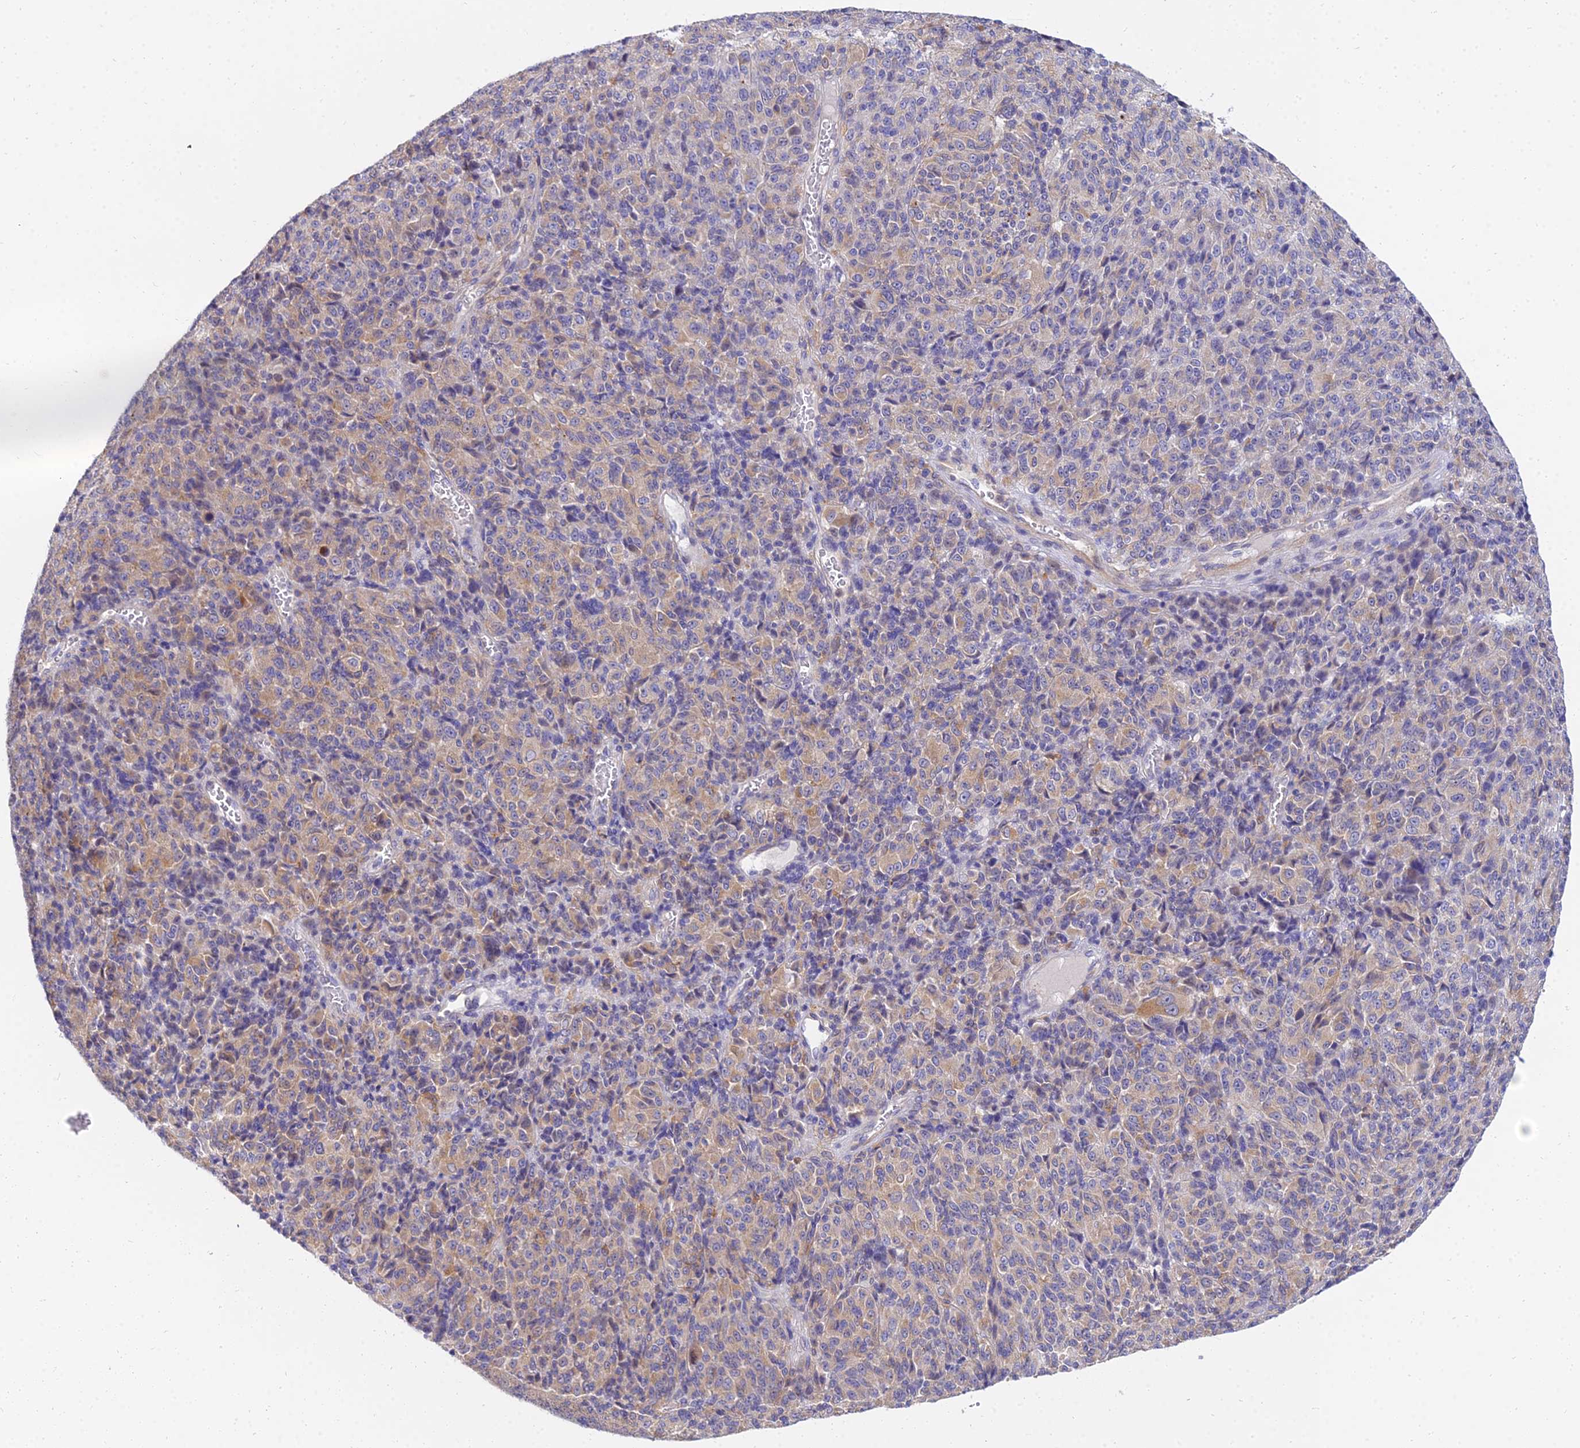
{"staining": {"intensity": "weak", "quantity": "25%-75%", "location": "cytoplasmic/membranous"}, "tissue": "melanoma", "cell_type": "Tumor cells", "image_type": "cancer", "snomed": [{"axis": "morphology", "description": "Malignant melanoma, Metastatic site"}, {"axis": "topography", "description": "Brain"}], "caption": "A brown stain labels weak cytoplasmic/membranous expression of a protein in human melanoma tumor cells.", "gene": "ARL8B", "patient": {"sex": "female", "age": 56}}